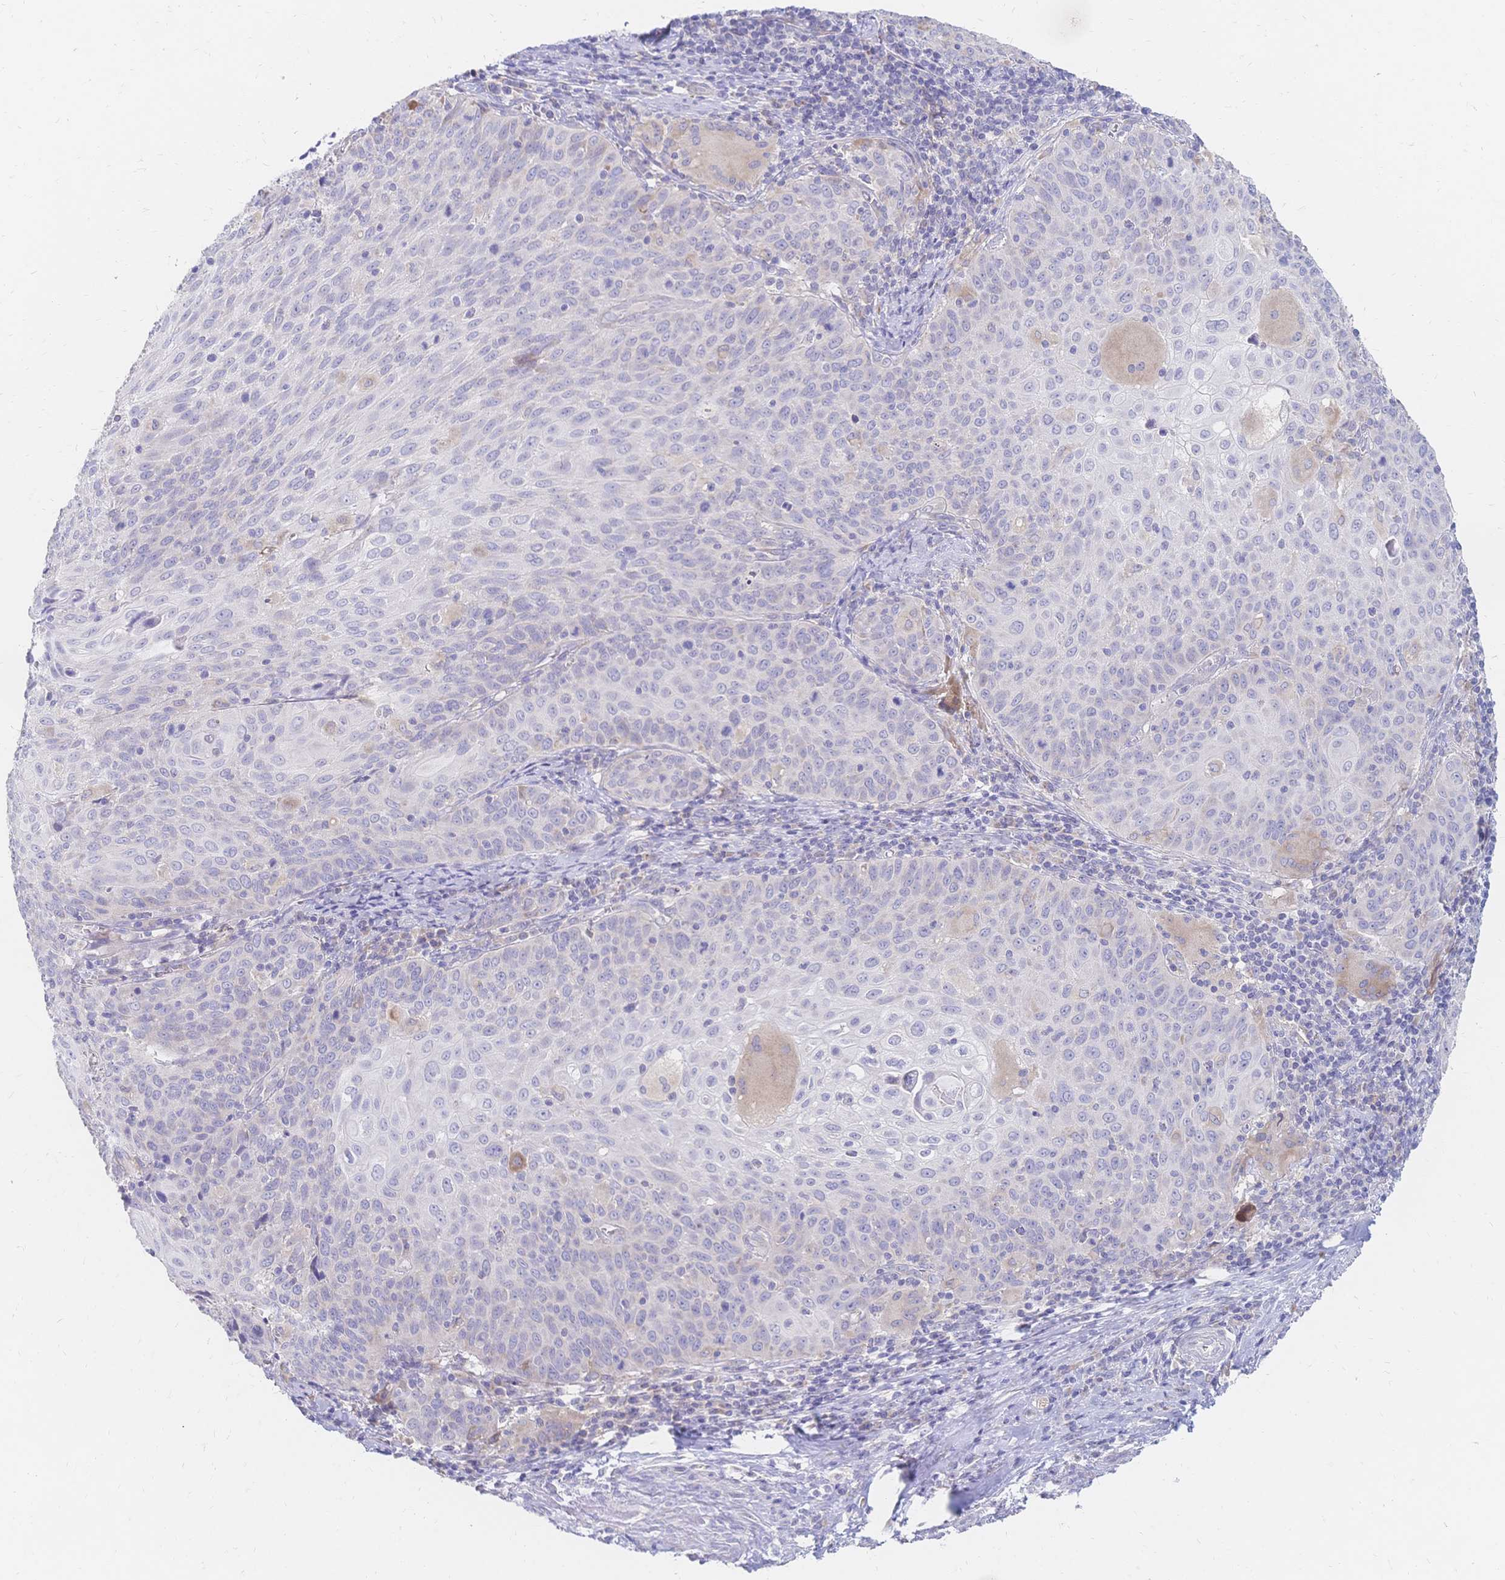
{"staining": {"intensity": "negative", "quantity": "none", "location": "none"}, "tissue": "cervical cancer", "cell_type": "Tumor cells", "image_type": "cancer", "snomed": [{"axis": "morphology", "description": "Squamous cell carcinoma, NOS"}, {"axis": "topography", "description": "Cervix"}], "caption": "There is no significant staining in tumor cells of cervical cancer (squamous cell carcinoma).", "gene": "VWC2L", "patient": {"sex": "female", "age": 65}}